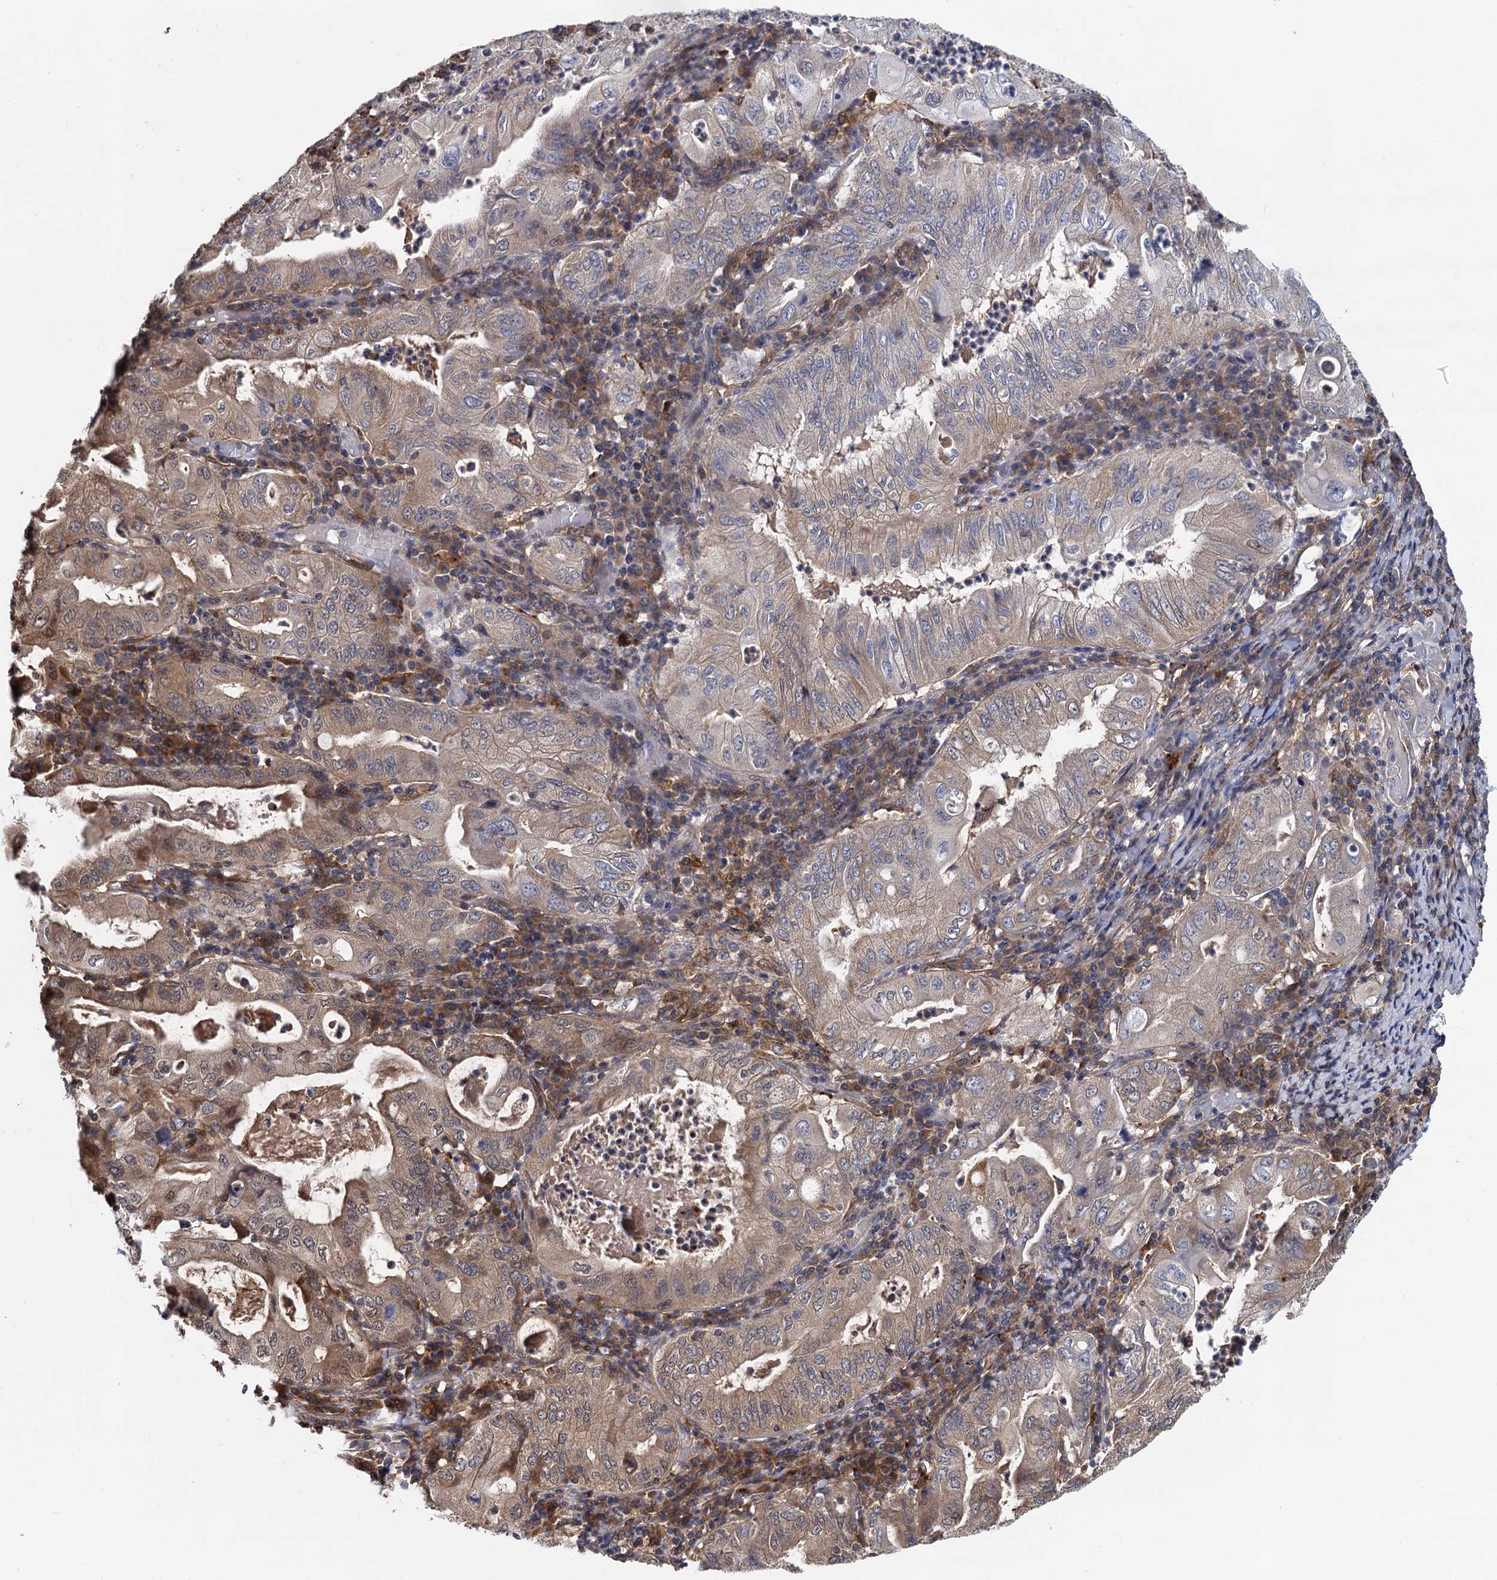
{"staining": {"intensity": "moderate", "quantity": "<25%", "location": "cytoplasmic/membranous"}, "tissue": "stomach cancer", "cell_type": "Tumor cells", "image_type": "cancer", "snomed": [{"axis": "morphology", "description": "Normal tissue, NOS"}, {"axis": "morphology", "description": "Adenocarcinoma, NOS"}, {"axis": "topography", "description": "Esophagus"}, {"axis": "topography", "description": "Stomach, upper"}, {"axis": "topography", "description": "Peripheral nerve tissue"}], "caption": "Stomach adenocarcinoma stained with a protein marker reveals moderate staining in tumor cells.", "gene": "SELENOP", "patient": {"sex": "male", "age": 62}}